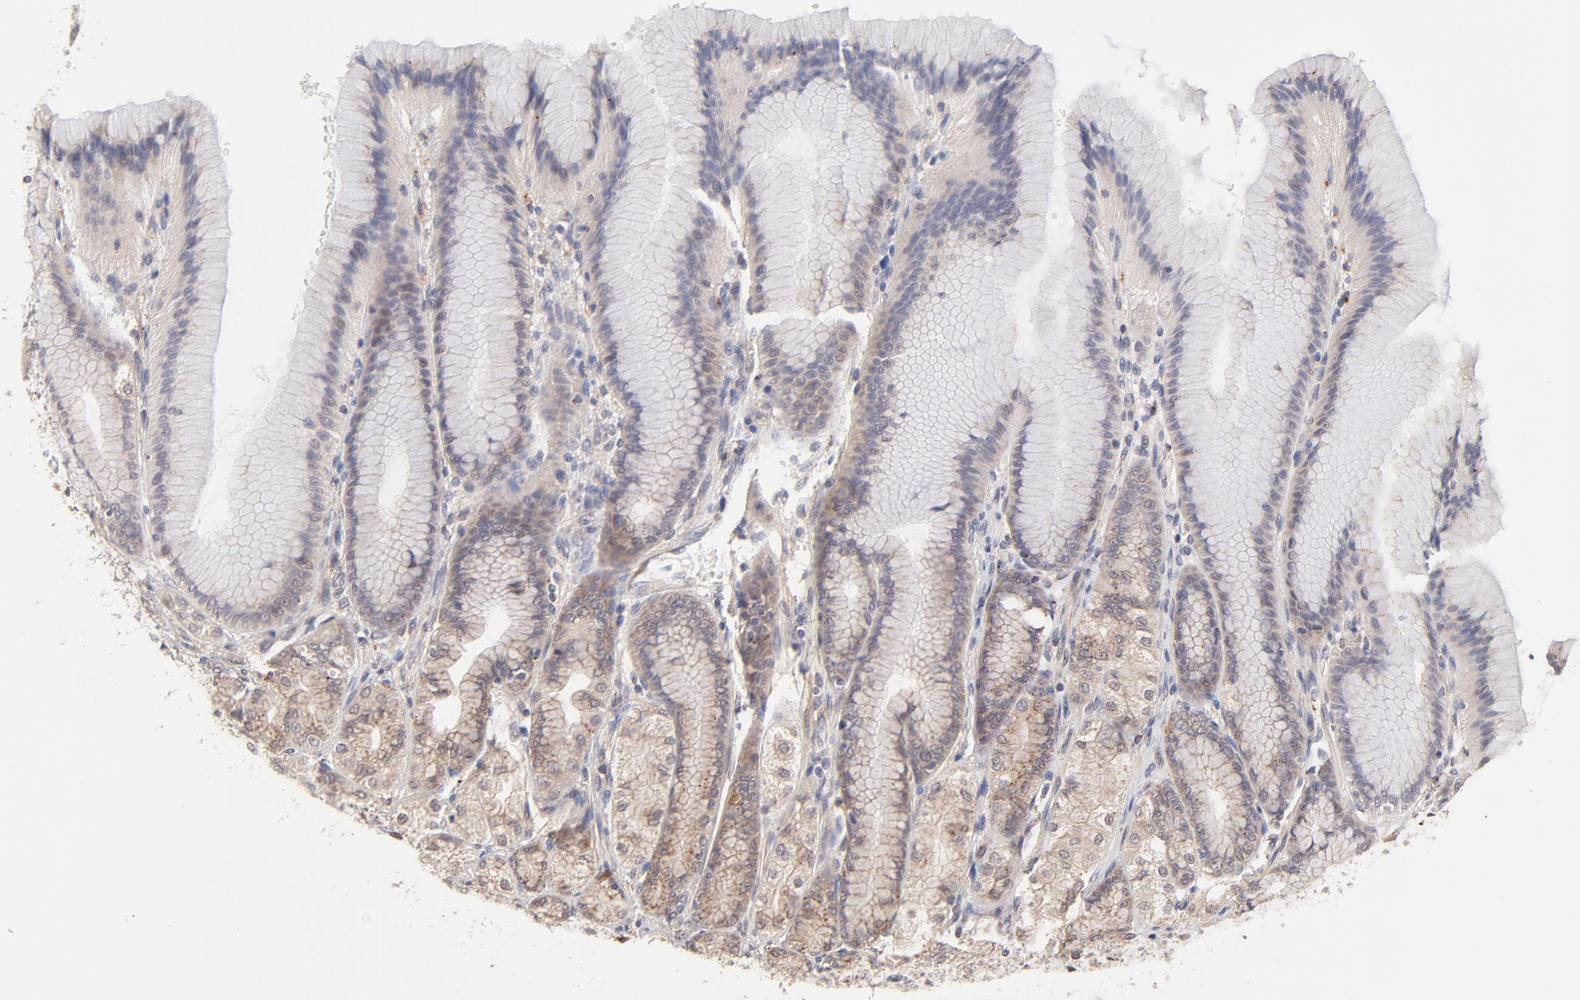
{"staining": {"intensity": "moderate", "quantity": "<25%", "location": "cytoplasmic/membranous"}, "tissue": "stomach", "cell_type": "Glandular cells", "image_type": "normal", "snomed": [{"axis": "morphology", "description": "Normal tissue, NOS"}, {"axis": "morphology", "description": "Adenocarcinoma, NOS"}, {"axis": "topography", "description": "Stomach"}, {"axis": "topography", "description": "Stomach, lower"}], "caption": "Human stomach stained for a protein (brown) demonstrates moderate cytoplasmic/membranous positive positivity in approximately <25% of glandular cells.", "gene": "PDE4B", "patient": {"sex": "female", "age": 65}}